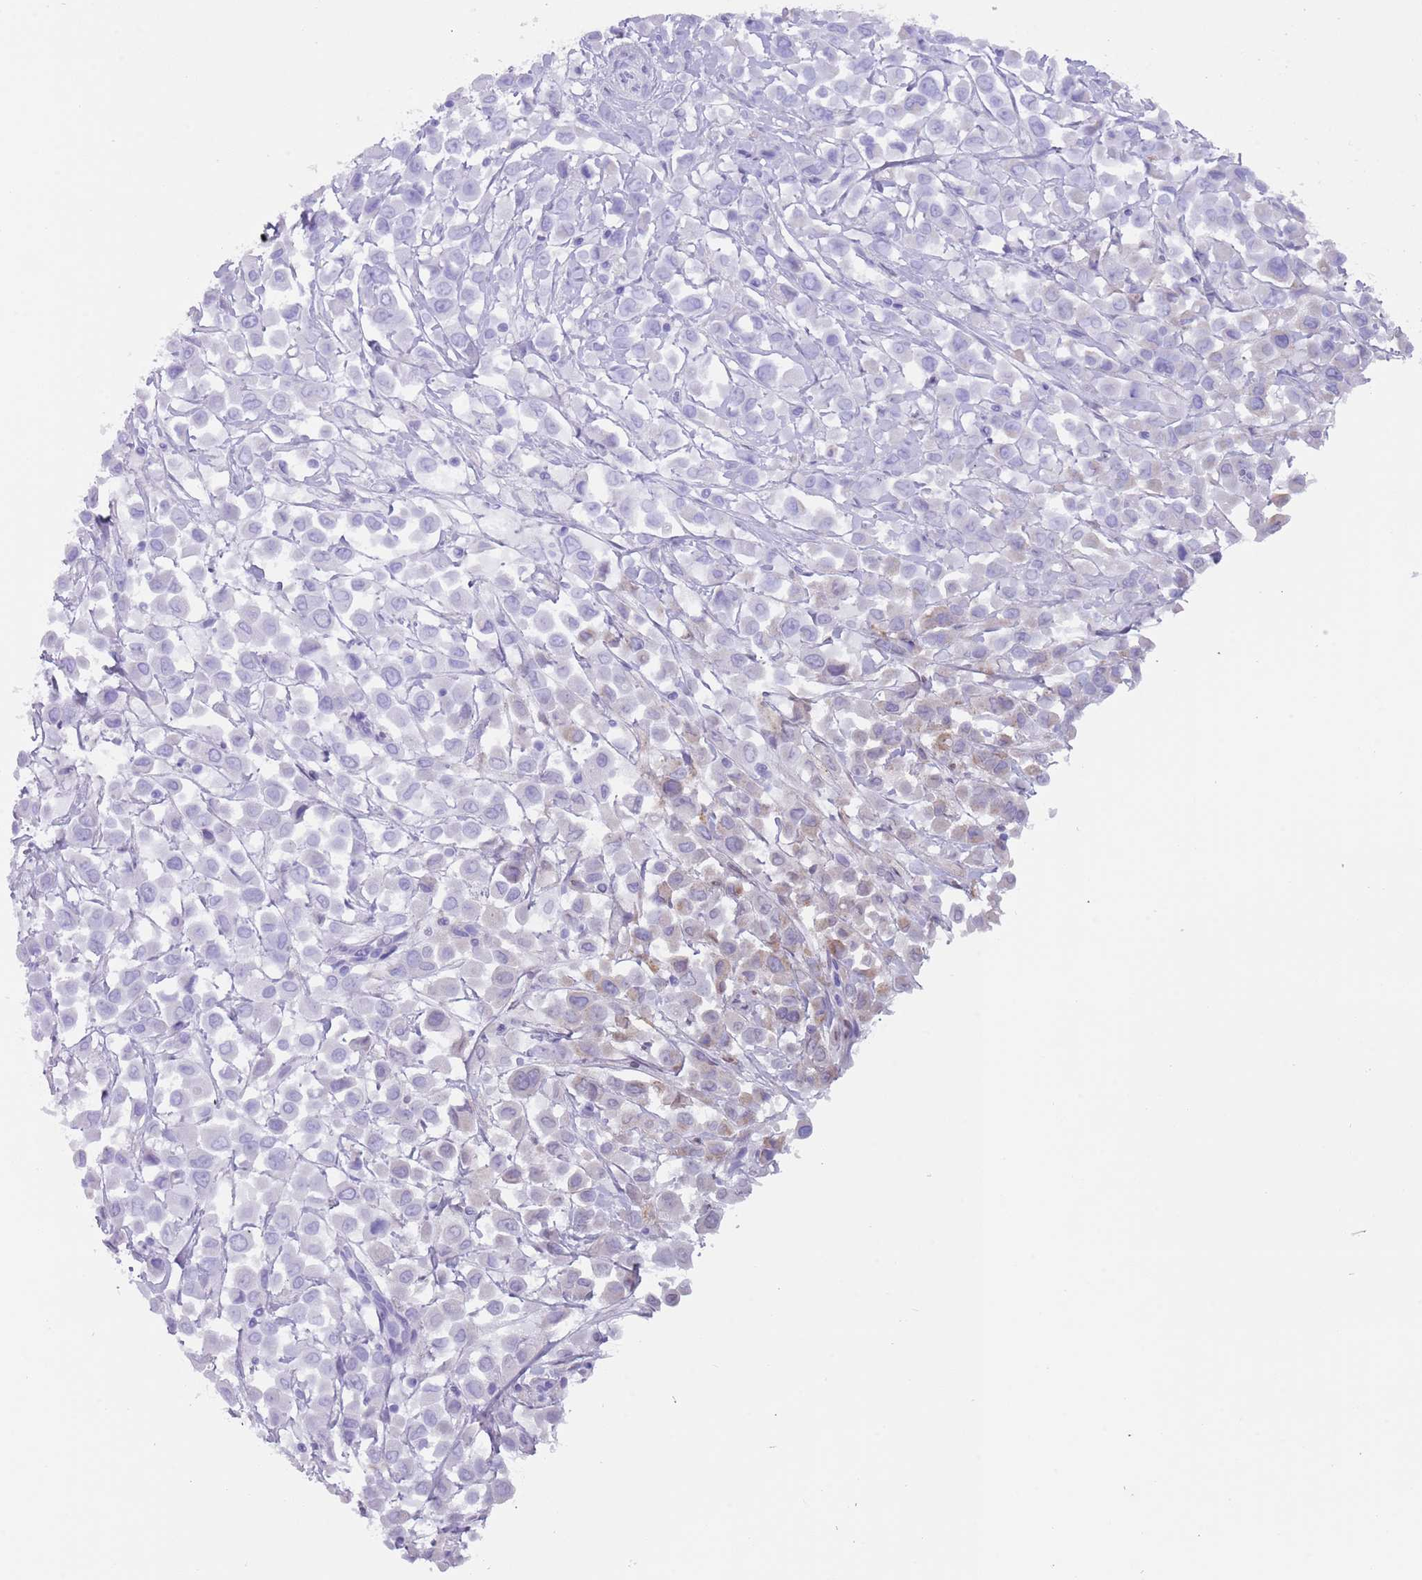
{"staining": {"intensity": "weak", "quantity": "<25%", "location": "cytoplasmic/membranous"}, "tissue": "breast cancer", "cell_type": "Tumor cells", "image_type": "cancer", "snomed": [{"axis": "morphology", "description": "Duct carcinoma"}, {"axis": "topography", "description": "Breast"}], "caption": "Immunohistochemistry (IHC) of human breast invasive ductal carcinoma reveals no expression in tumor cells.", "gene": "HDAC8", "patient": {"sex": "female", "age": 61}}